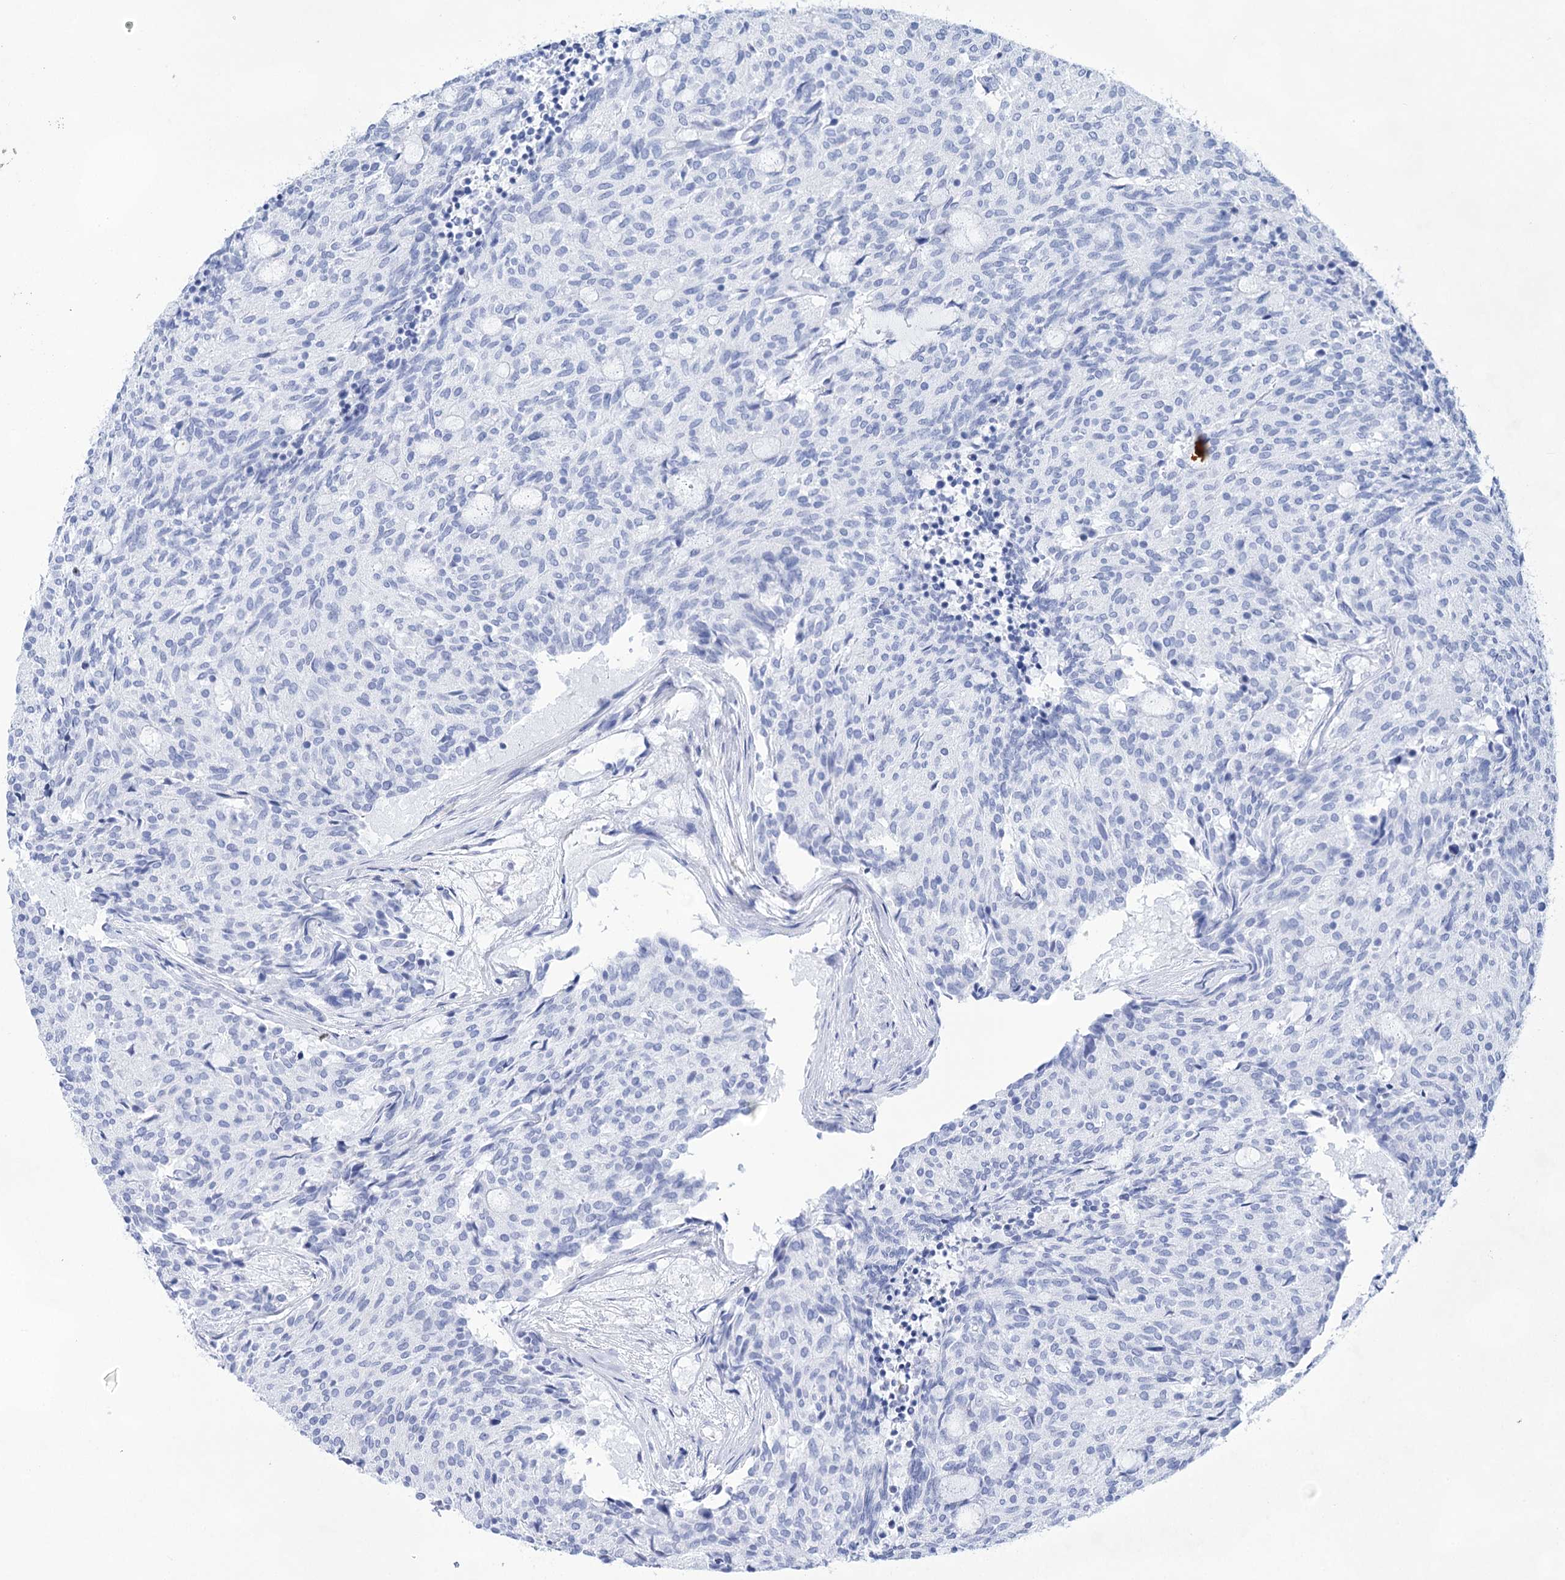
{"staining": {"intensity": "negative", "quantity": "none", "location": "none"}, "tissue": "carcinoid", "cell_type": "Tumor cells", "image_type": "cancer", "snomed": [{"axis": "morphology", "description": "Carcinoid, malignant, NOS"}, {"axis": "topography", "description": "Pancreas"}], "caption": "Tumor cells are negative for protein expression in human malignant carcinoid.", "gene": "LALBA", "patient": {"sex": "female", "age": 54}}